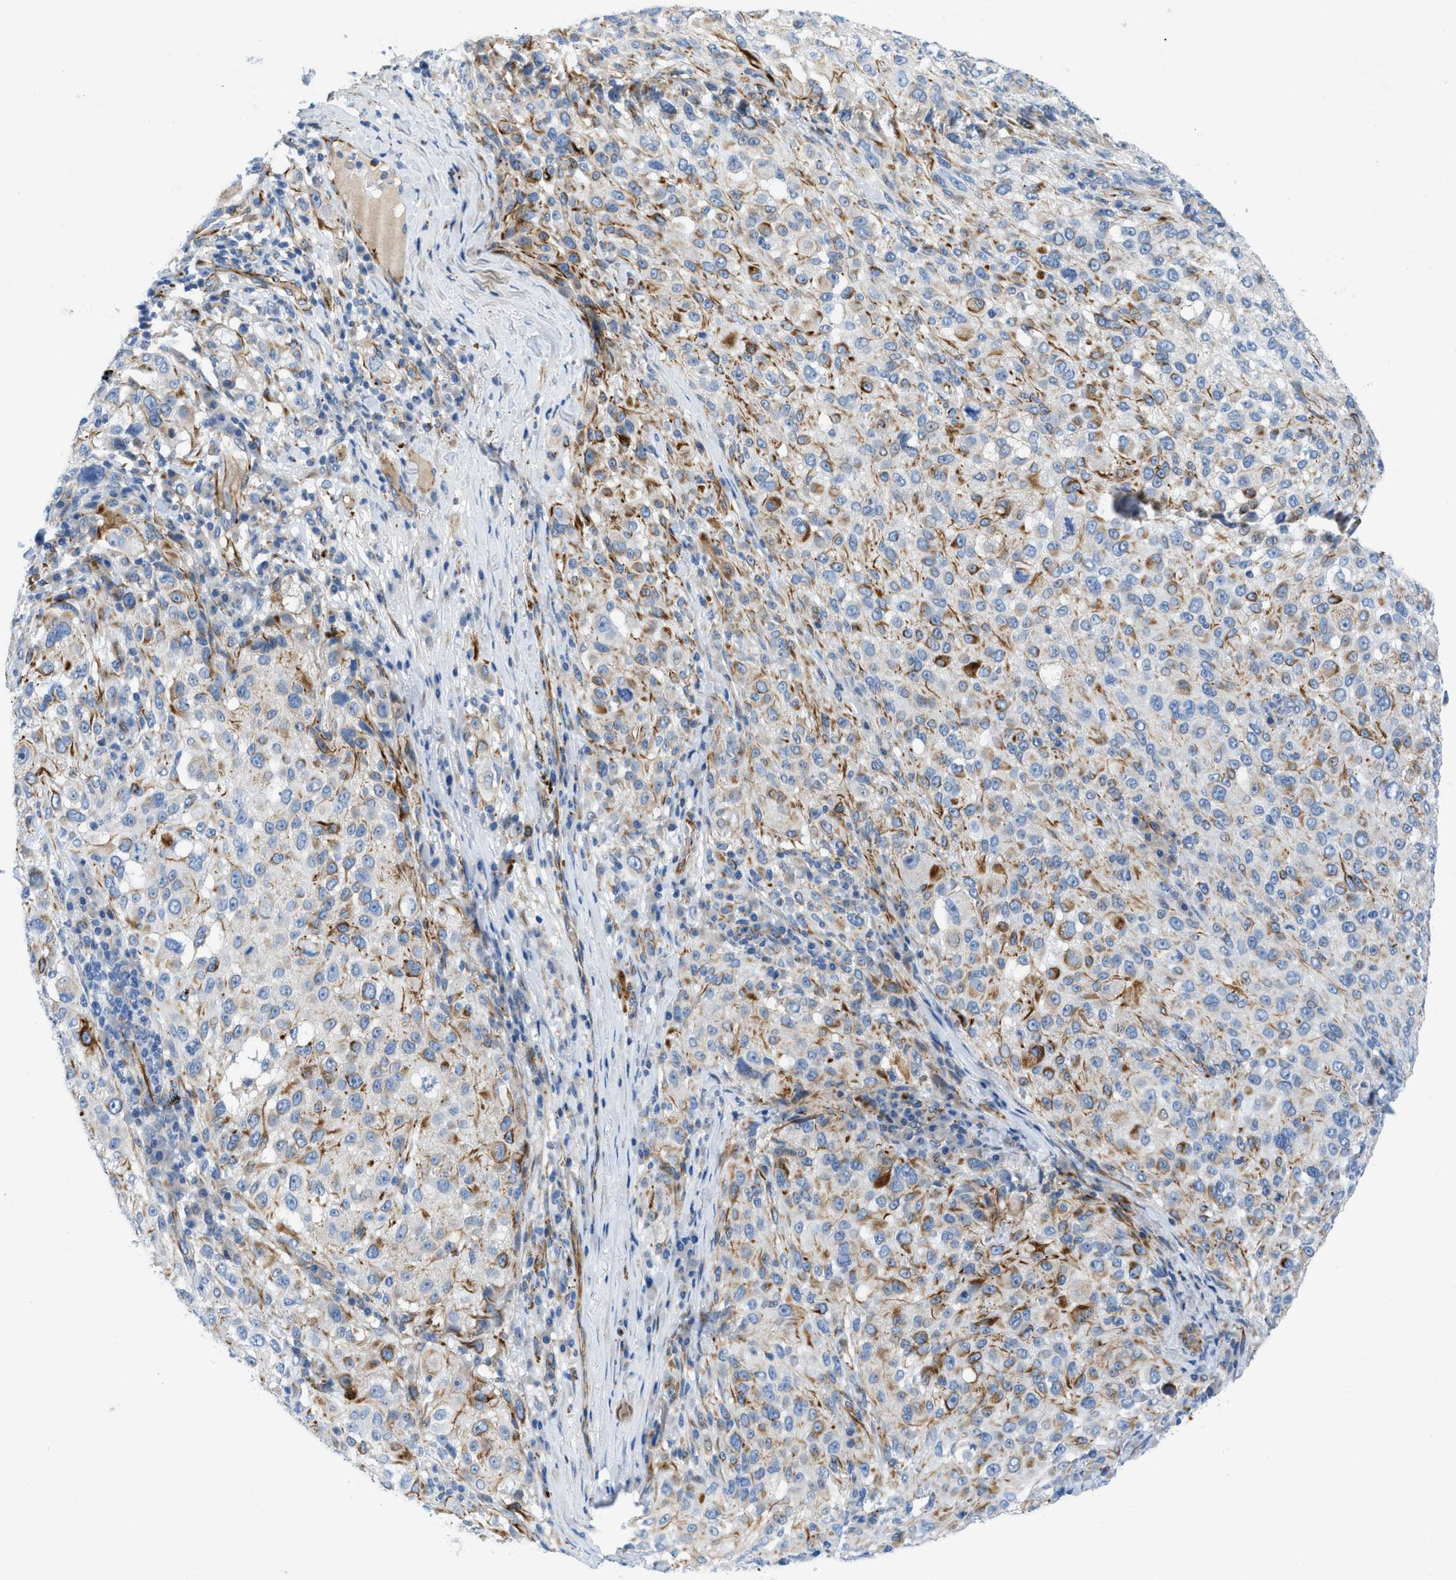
{"staining": {"intensity": "moderate", "quantity": "<25%", "location": "cytoplasmic/membranous"}, "tissue": "melanoma", "cell_type": "Tumor cells", "image_type": "cancer", "snomed": [{"axis": "morphology", "description": "Necrosis, NOS"}, {"axis": "morphology", "description": "Malignant melanoma, NOS"}, {"axis": "topography", "description": "Skin"}], "caption": "A high-resolution photomicrograph shows IHC staining of melanoma, which reveals moderate cytoplasmic/membranous positivity in approximately <25% of tumor cells. Nuclei are stained in blue.", "gene": "XCR1", "patient": {"sex": "female", "age": 87}}